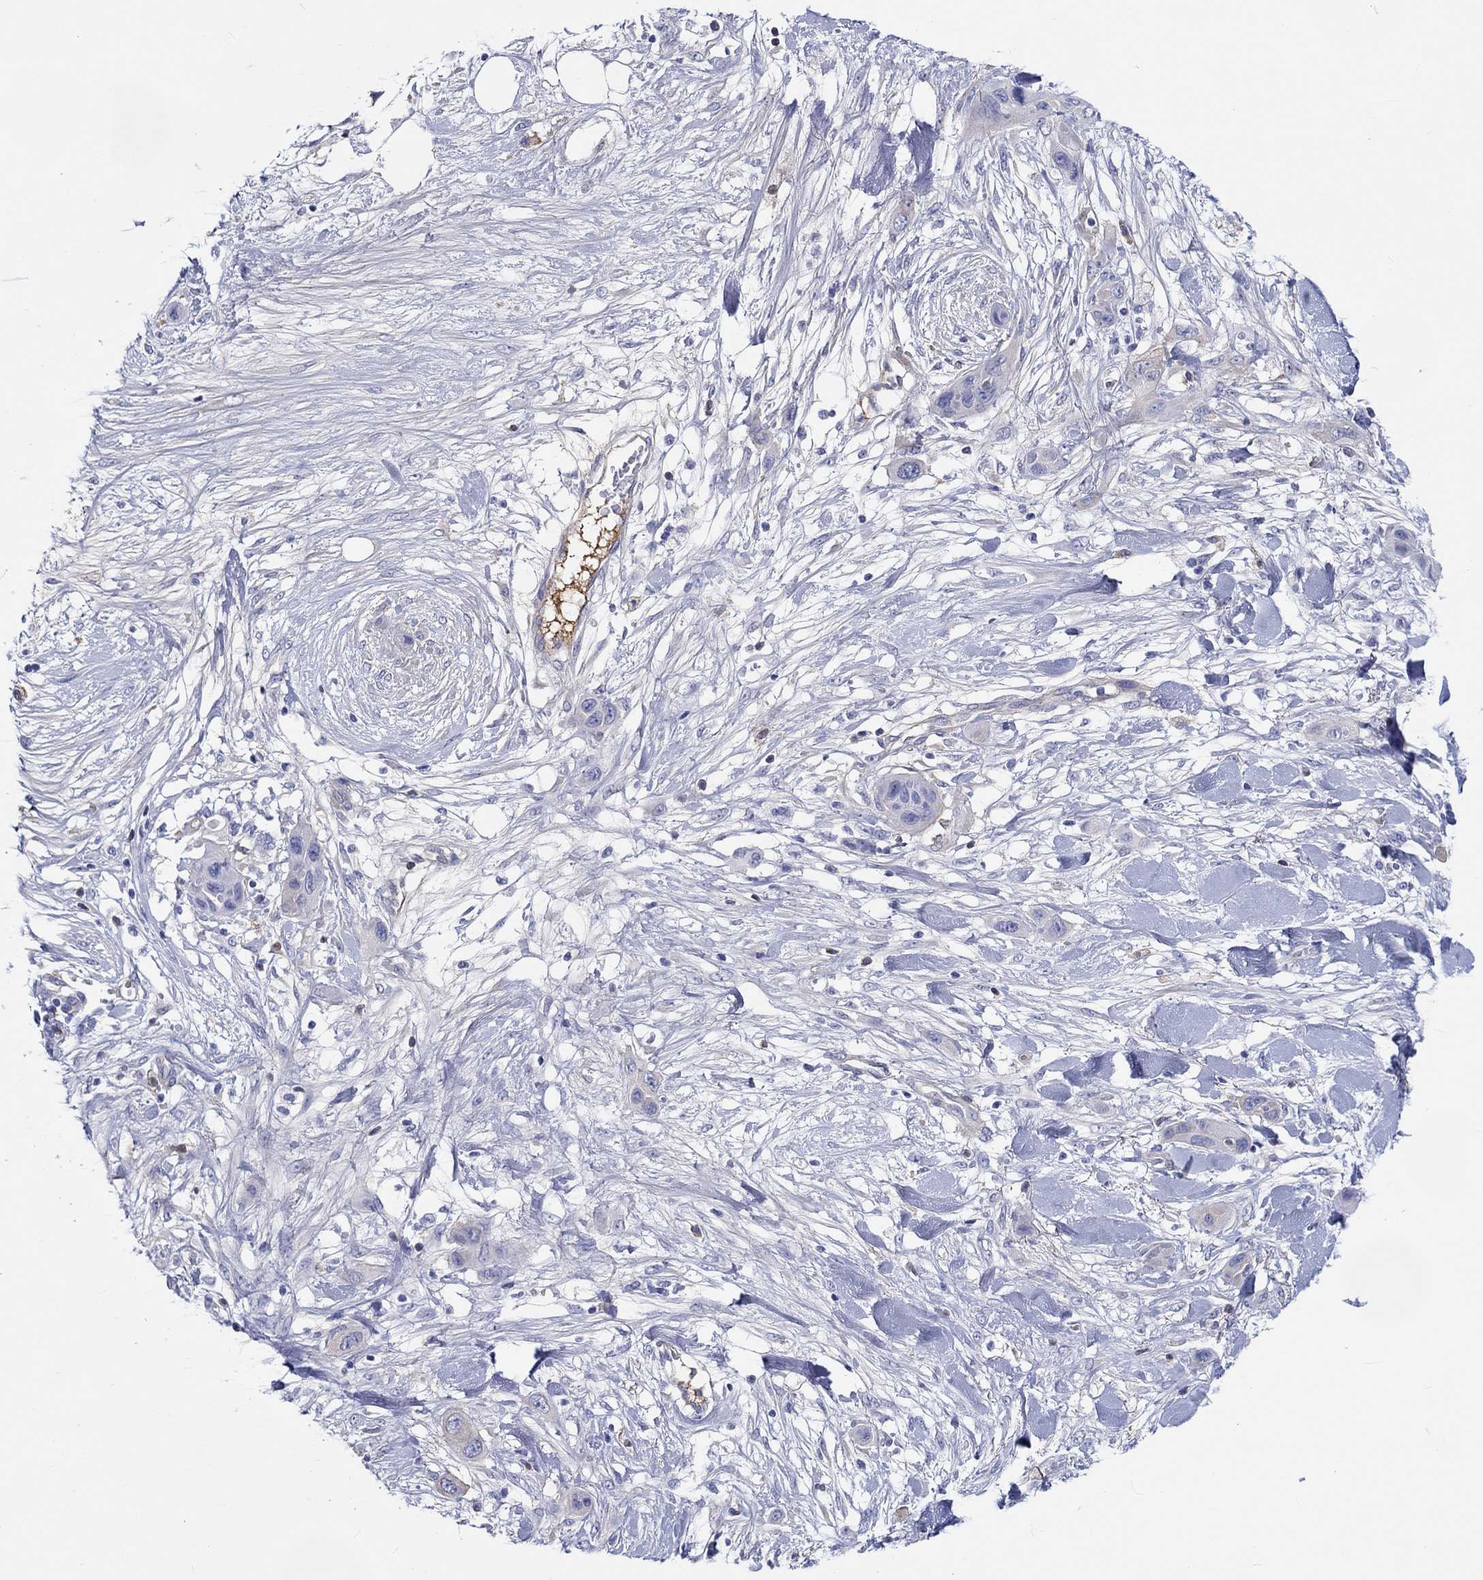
{"staining": {"intensity": "negative", "quantity": "none", "location": "none"}, "tissue": "skin cancer", "cell_type": "Tumor cells", "image_type": "cancer", "snomed": [{"axis": "morphology", "description": "Squamous cell carcinoma, NOS"}, {"axis": "topography", "description": "Skin"}], "caption": "Immunohistochemical staining of skin cancer shows no significant expression in tumor cells.", "gene": "CDY2B", "patient": {"sex": "male", "age": 79}}